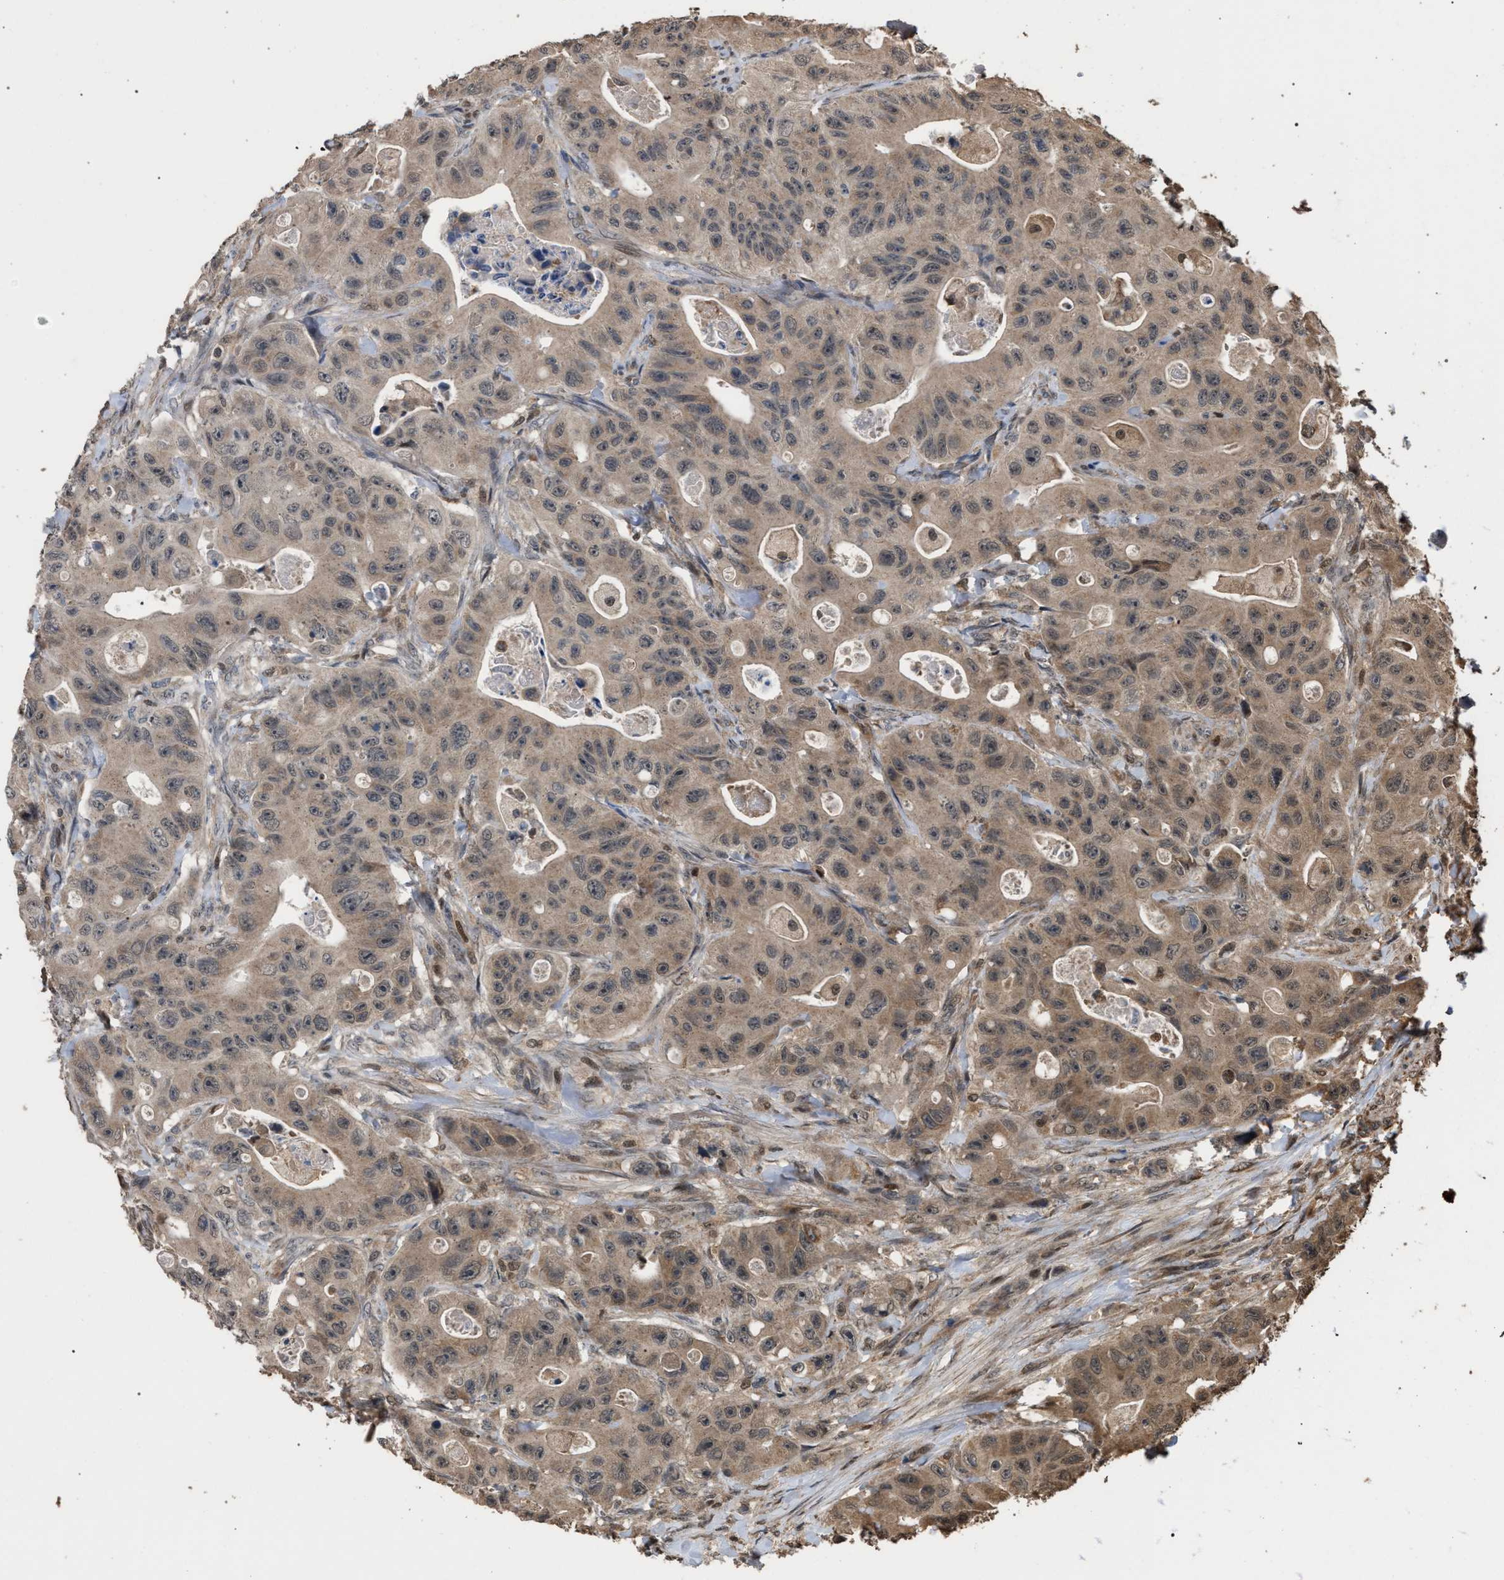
{"staining": {"intensity": "moderate", "quantity": ">75%", "location": "cytoplasmic/membranous"}, "tissue": "colorectal cancer", "cell_type": "Tumor cells", "image_type": "cancer", "snomed": [{"axis": "morphology", "description": "Adenocarcinoma, NOS"}, {"axis": "topography", "description": "Colon"}], "caption": "Colorectal cancer tissue demonstrates moderate cytoplasmic/membranous staining in about >75% of tumor cells", "gene": "NAA35", "patient": {"sex": "female", "age": 46}}